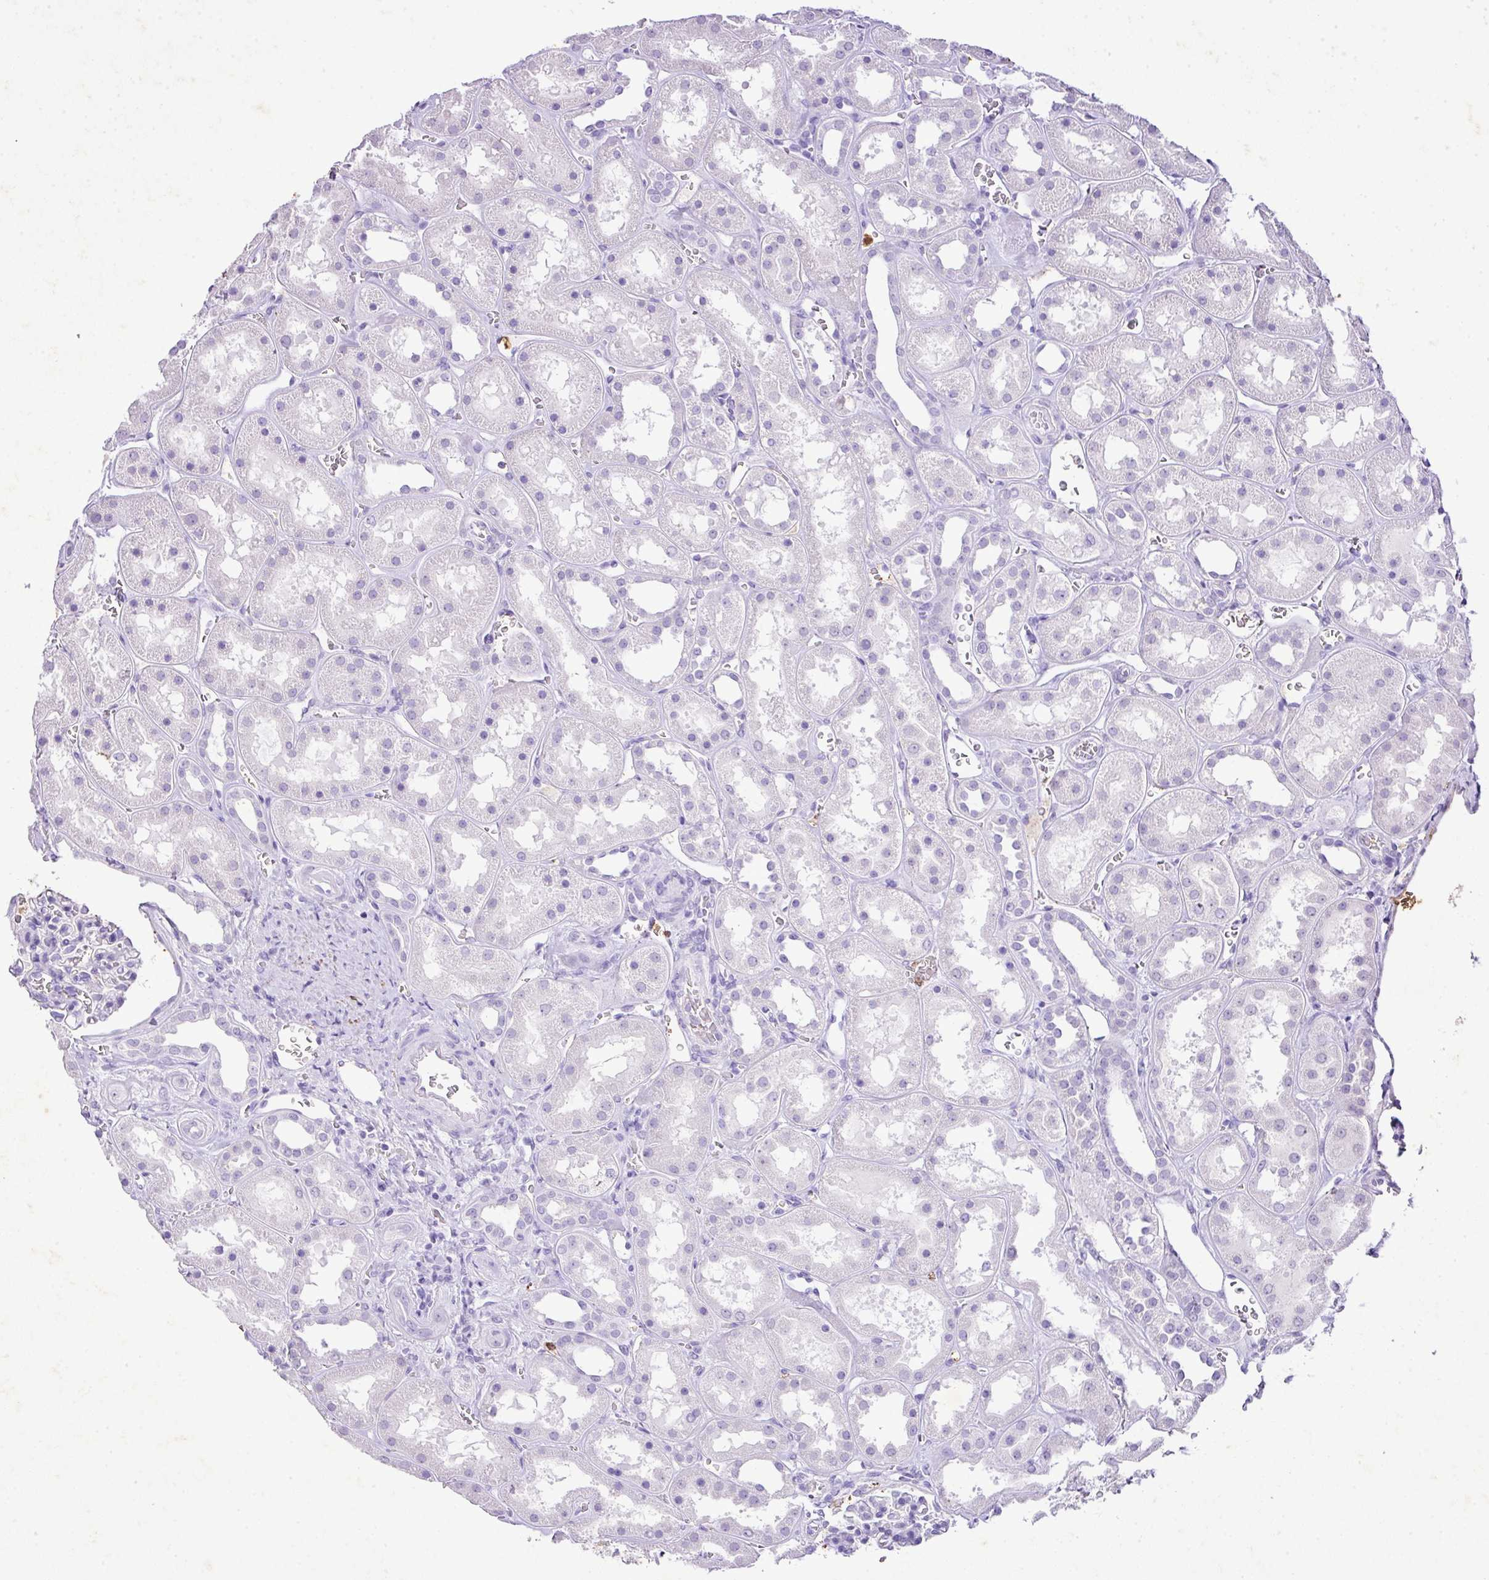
{"staining": {"intensity": "negative", "quantity": "none", "location": "none"}, "tissue": "kidney", "cell_type": "Cells in glomeruli", "image_type": "normal", "snomed": [{"axis": "morphology", "description": "Normal tissue, NOS"}, {"axis": "topography", "description": "Kidney"}], "caption": "Immunohistochemistry micrograph of normal kidney: kidney stained with DAB (3,3'-diaminobenzidine) reveals no significant protein expression in cells in glomeruli.", "gene": "KCNJ11", "patient": {"sex": "female", "age": 41}}